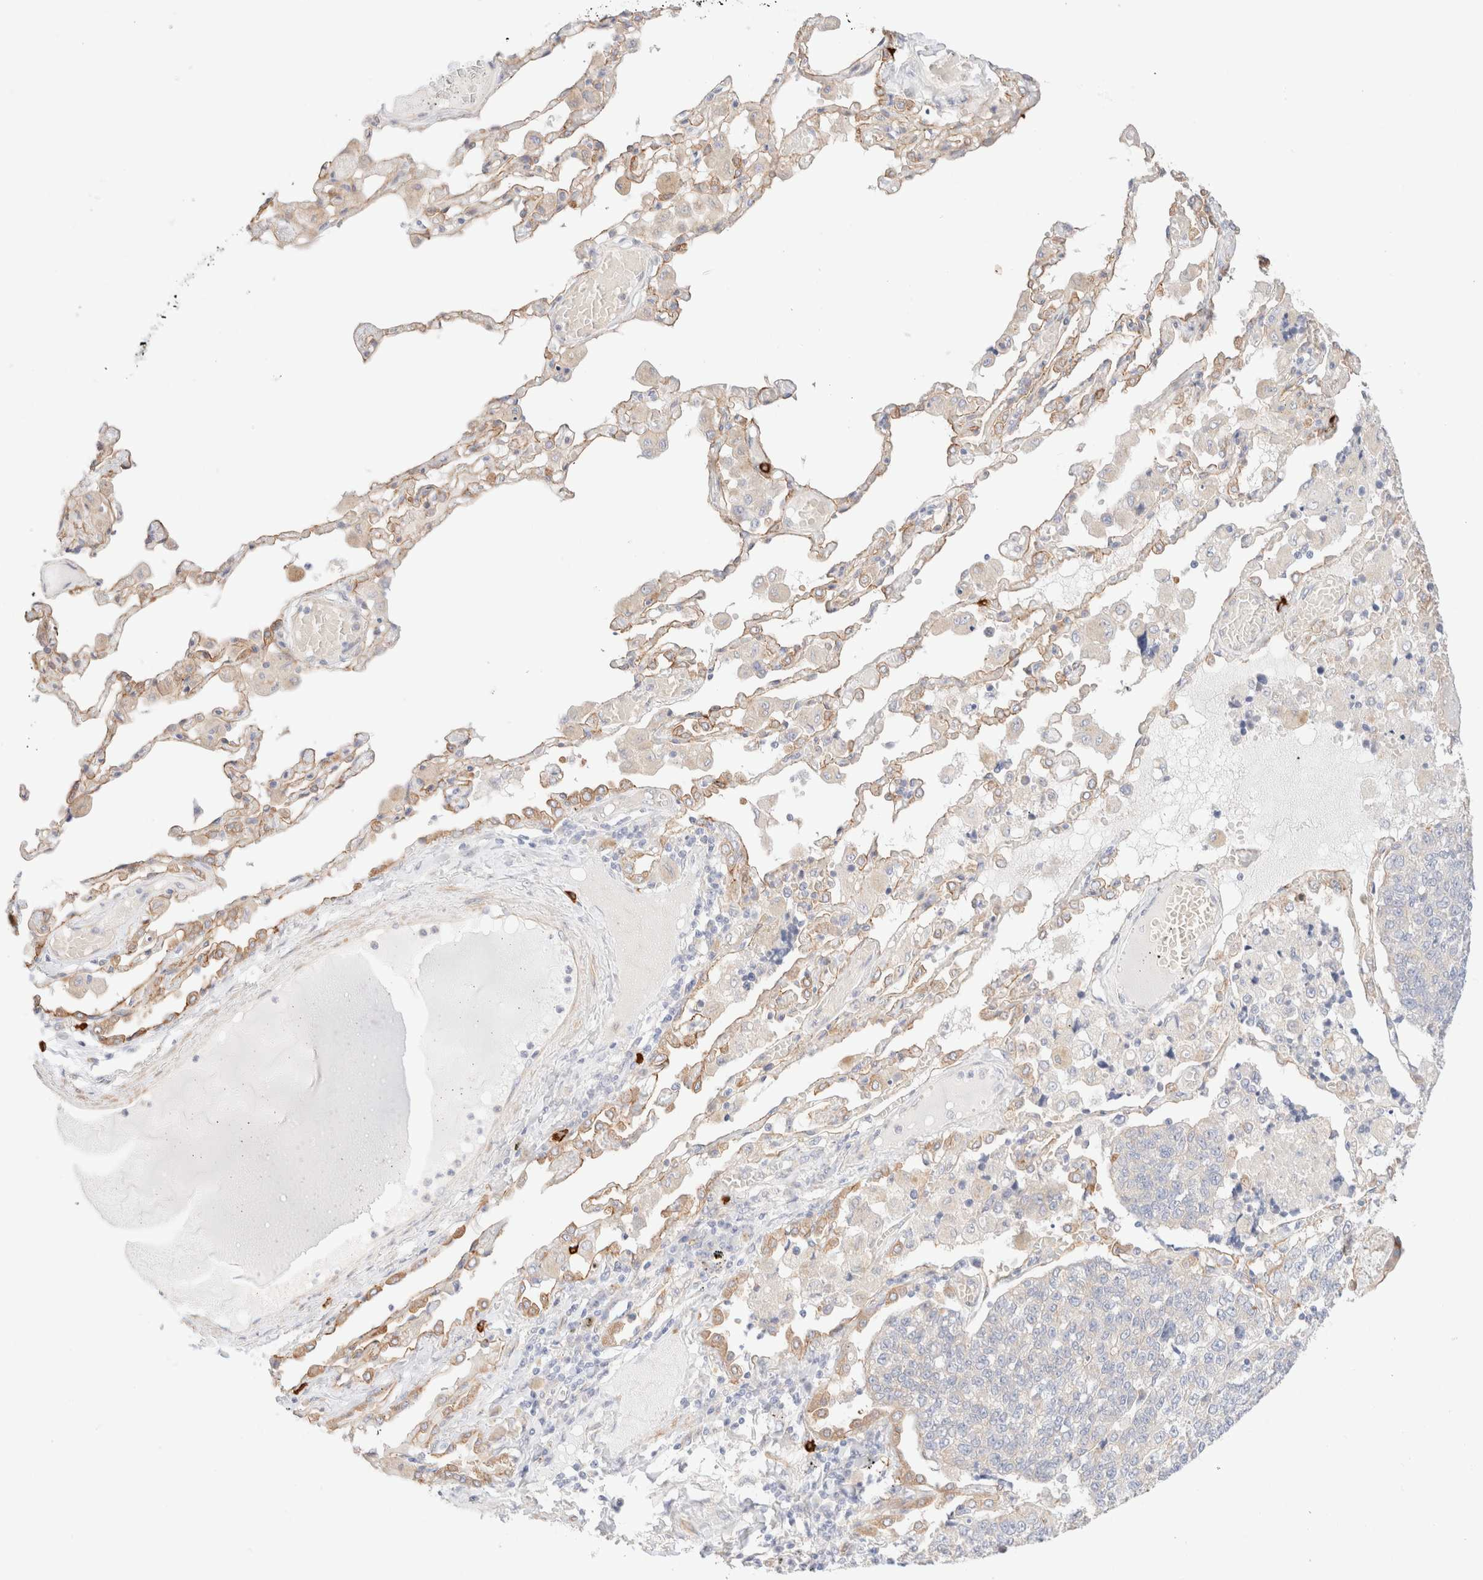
{"staining": {"intensity": "negative", "quantity": "none", "location": "none"}, "tissue": "lung cancer", "cell_type": "Tumor cells", "image_type": "cancer", "snomed": [{"axis": "morphology", "description": "Adenocarcinoma, NOS"}, {"axis": "topography", "description": "Lung"}], "caption": "The histopathology image demonstrates no staining of tumor cells in lung cancer.", "gene": "NIBAN2", "patient": {"sex": "male", "age": 49}}